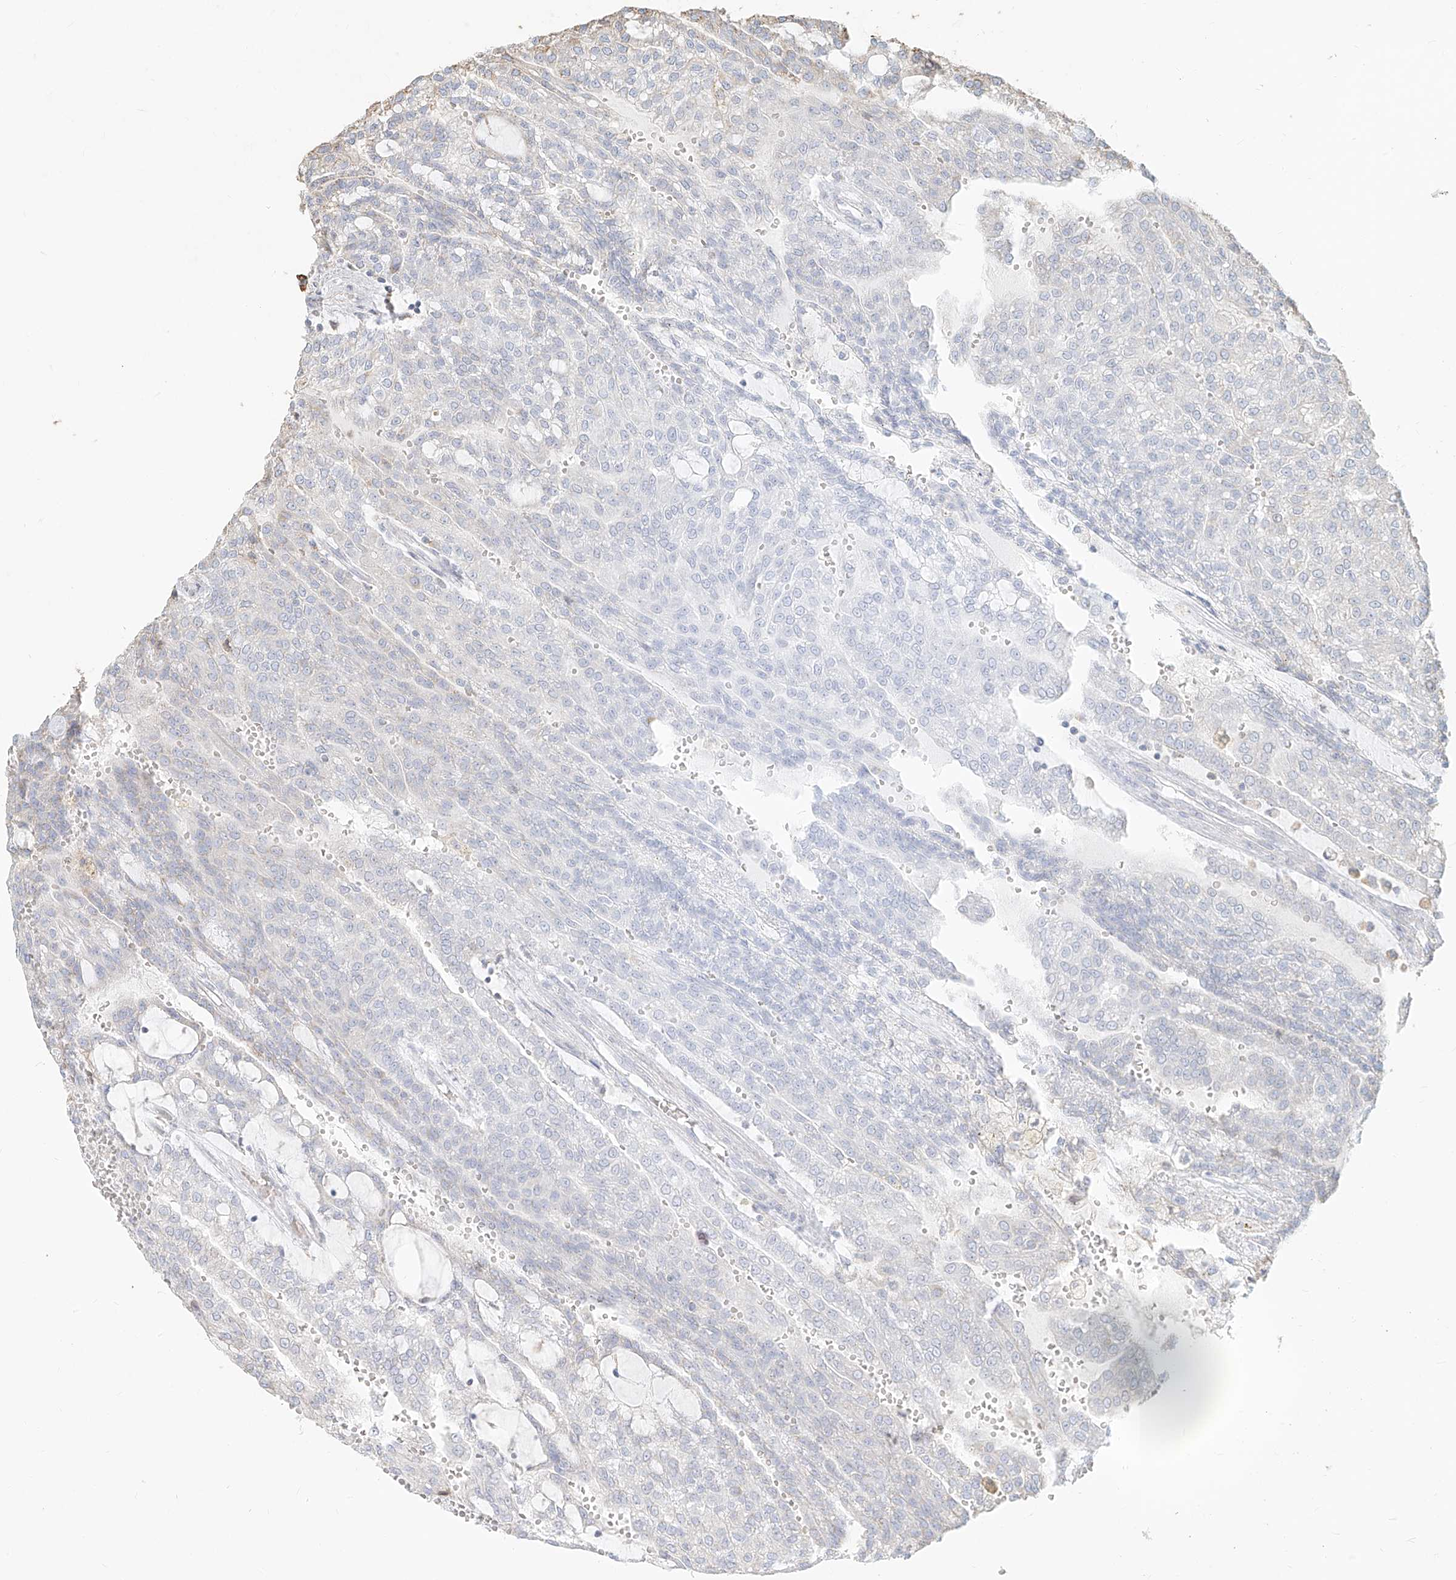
{"staining": {"intensity": "weak", "quantity": "<25%", "location": "cytoplasmic/membranous"}, "tissue": "renal cancer", "cell_type": "Tumor cells", "image_type": "cancer", "snomed": [{"axis": "morphology", "description": "Adenocarcinoma, NOS"}, {"axis": "topography", "description": "Kidney"}], "caption": "Adenocarcinoma (renal) was stained to show a protein in brown. There is no significant expression in tumor cells. The staining is performed using DAB (3,3'-diaminobenzidine) brown chromogen with nuclei counter-stained in using hematoxylin.", "gene": "MTX2", "patient": {"sex": "male", "age": 63}}